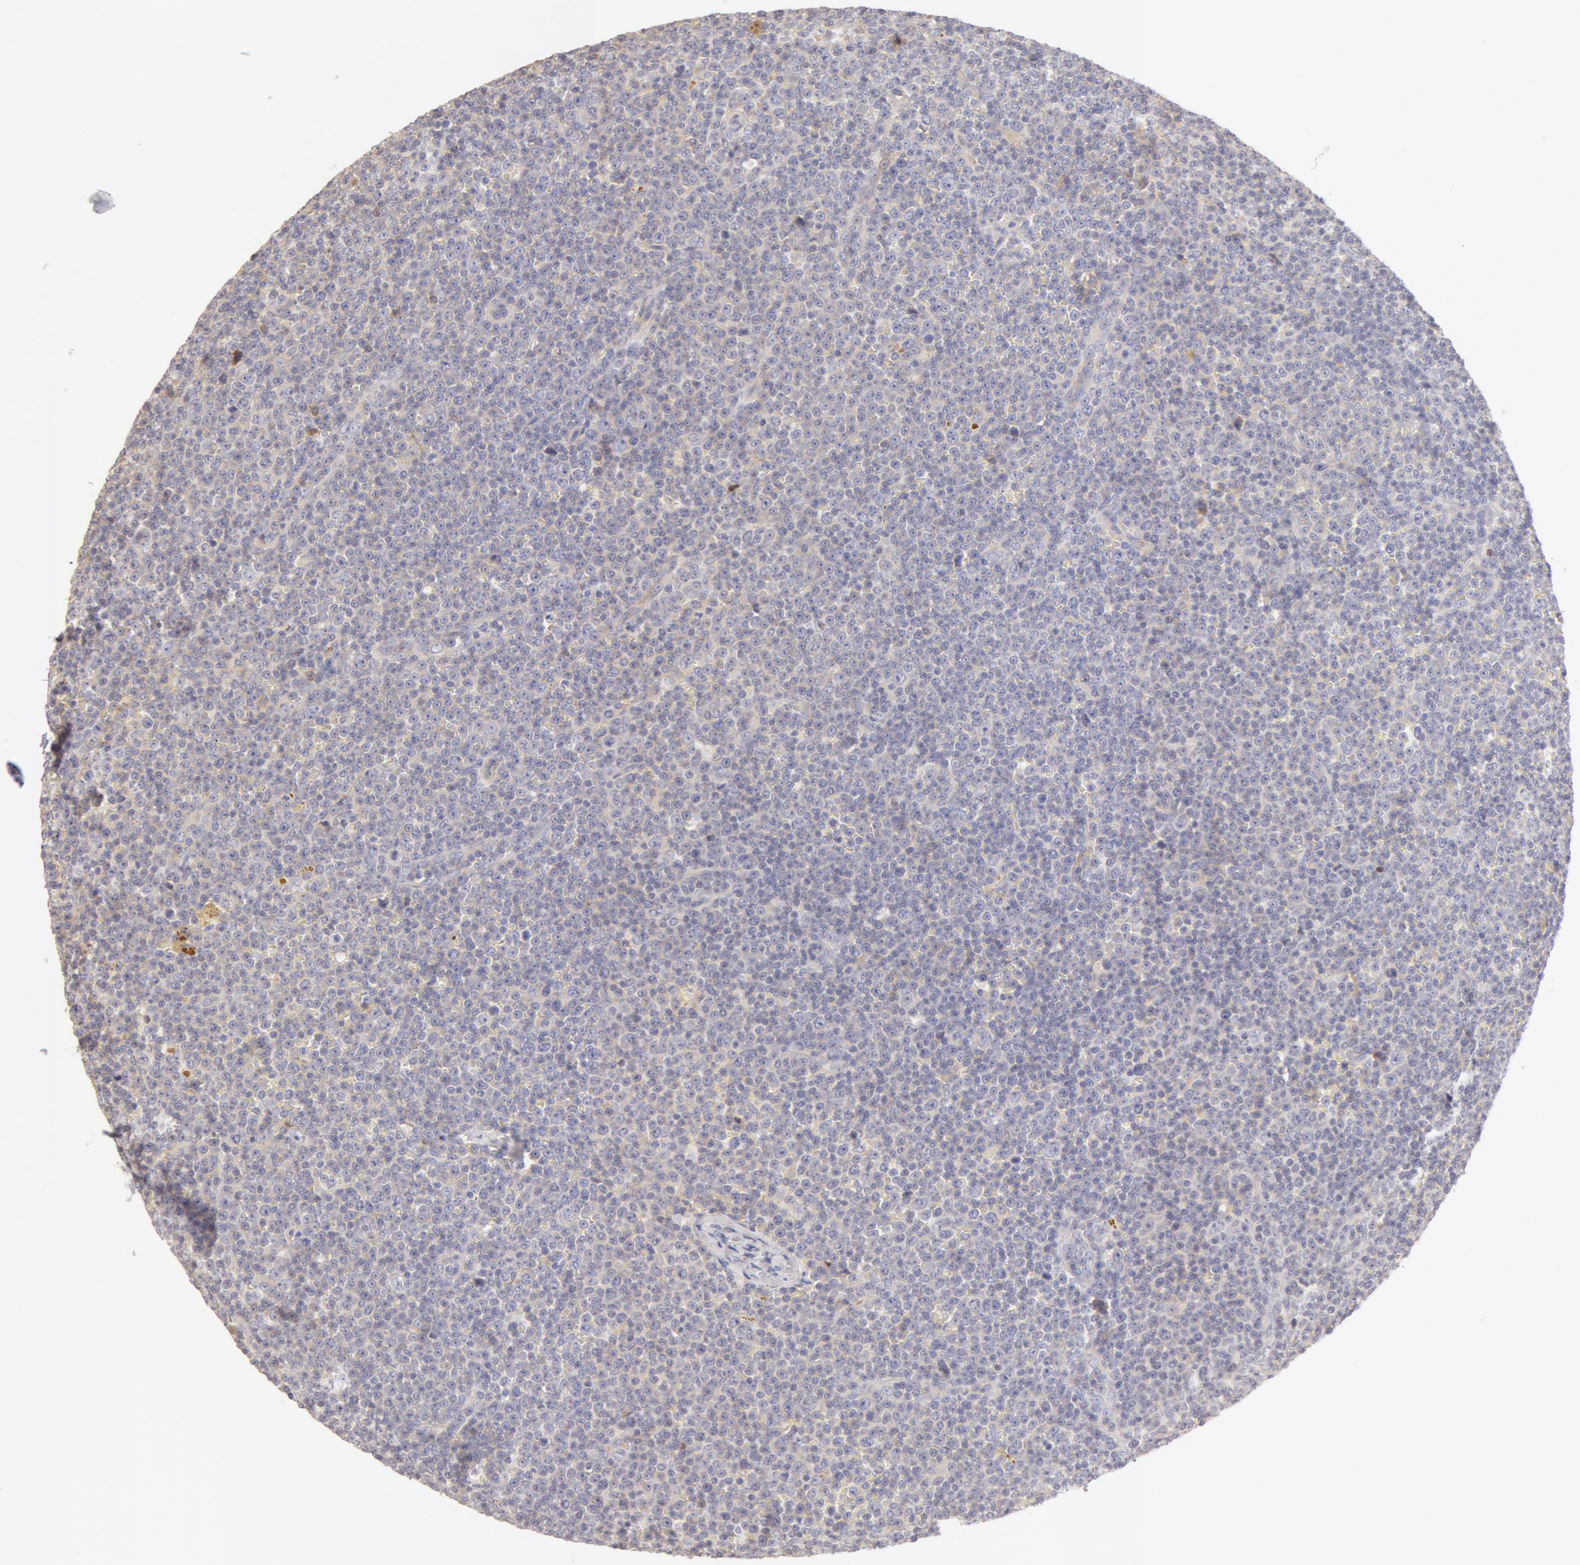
{"staining": {"intensity": "negative", "quantity": "none", "location": "none"}, "tissue": "lymphoma", "cell_type": "Tumor cells", "image_type": "cancer", "snomed": [{"axis": "morphology", "description": "Malignant lymphoma, non-Hodgkin's type, Low grade"}, {"axis": "topography", "description": "Lymph node"}], "caption": "Immunohistochemistry (IHC) micrograph of human malignant lymphoma, non-Hodgkin's type (low-grade) stained for a protein (brown), which displays no expression in tumor cells.", "gene": "GC", "patient": {"sex": "male", "age": 50}}